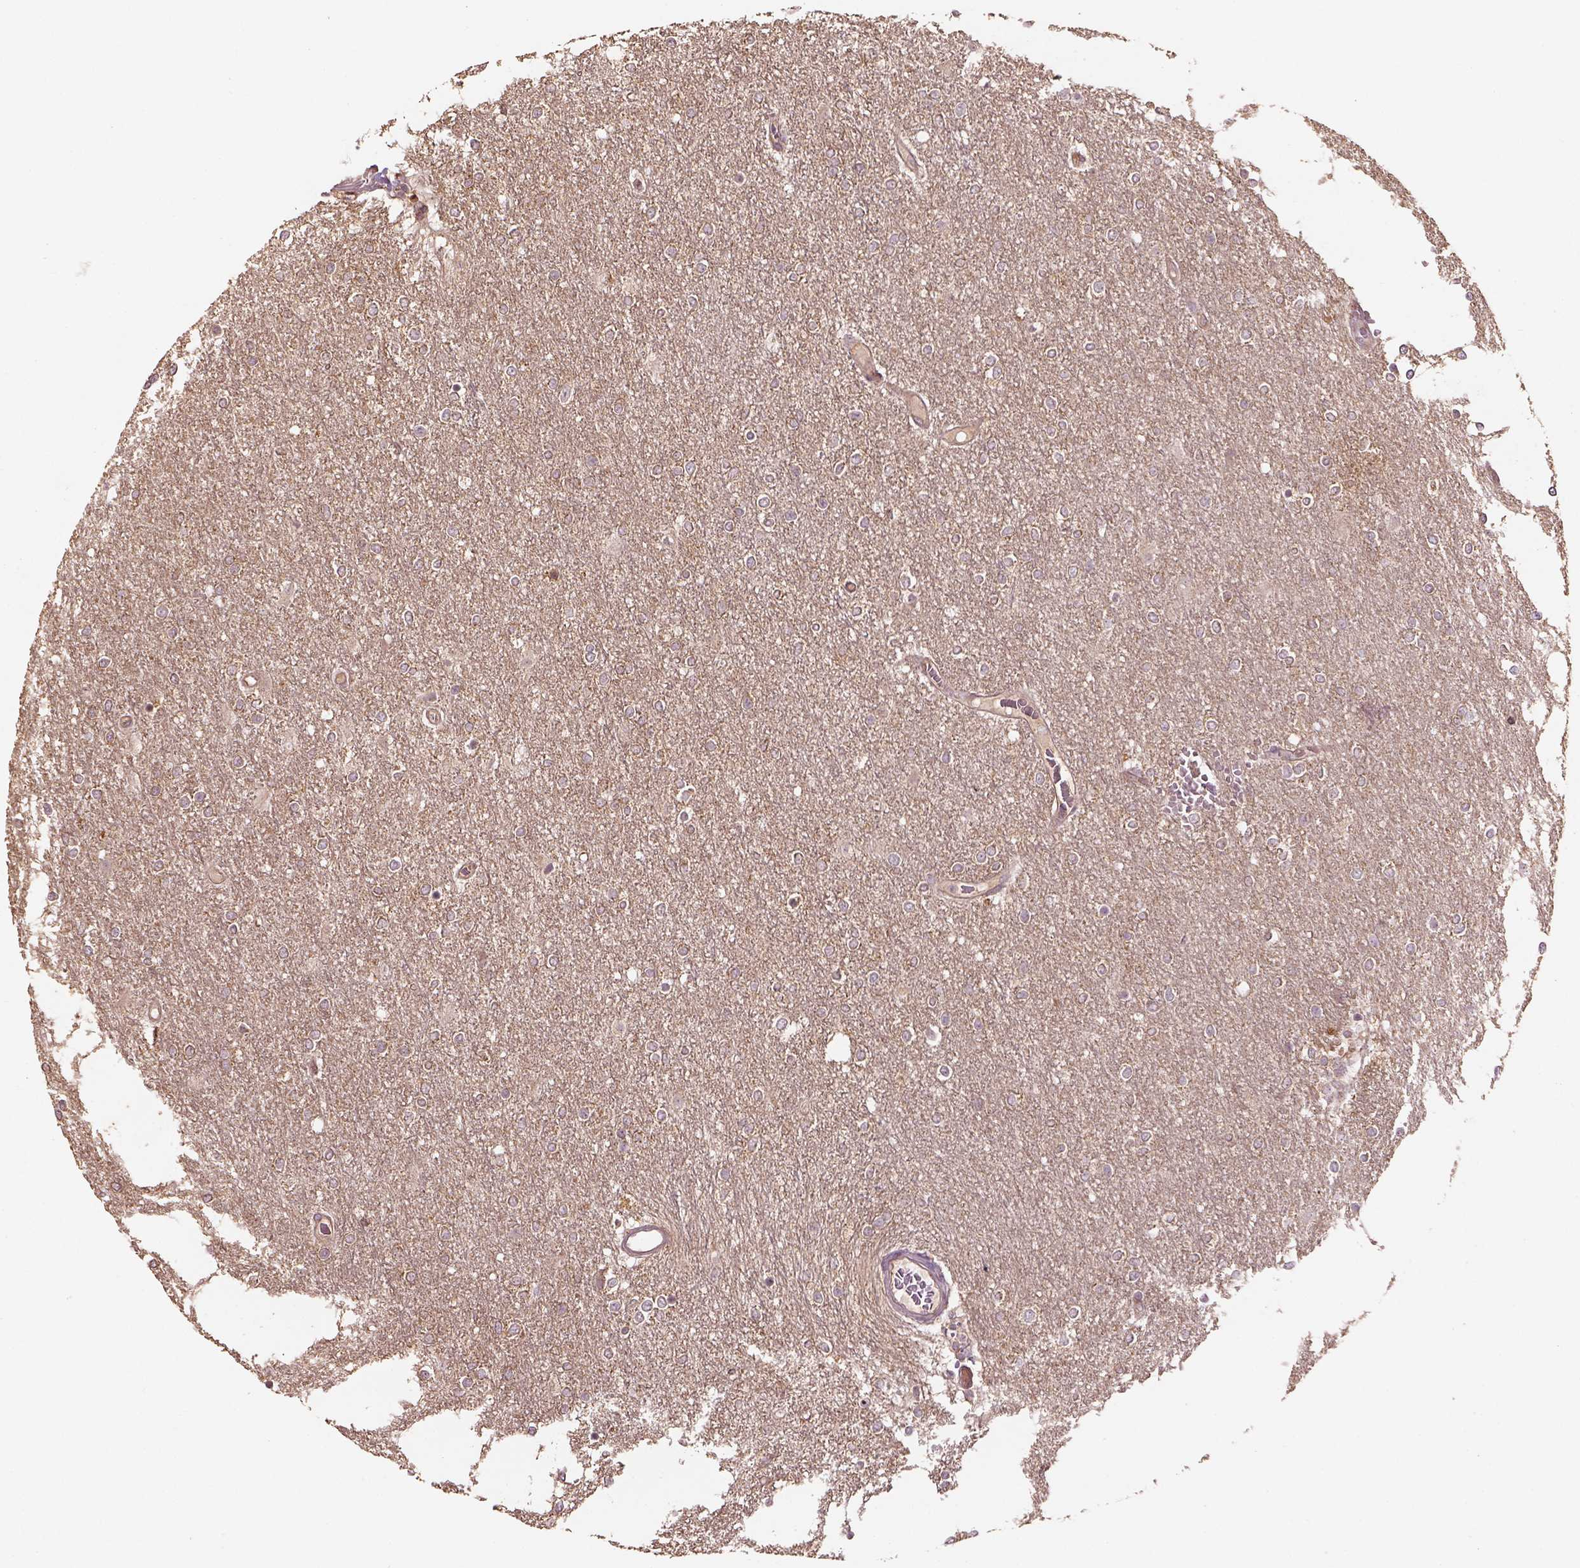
{"staining": {"intensity": "weak", "quantity": "<25%", "location": "cytoplasmic/membranous"}, "tissue": "glioma", "cell_type": "Tumor cells", "image_type": "cancer", "snomed": [{"axis": "morphology", "description": "Glioma, malignant, High grade"}, {"axis": "topography", "description": "Brain"}], "caption": "An image of human glioma is negative for staining in tumor cells.", "gene": "AP1B1", "patient": {"sex": "female", "age": 61}}